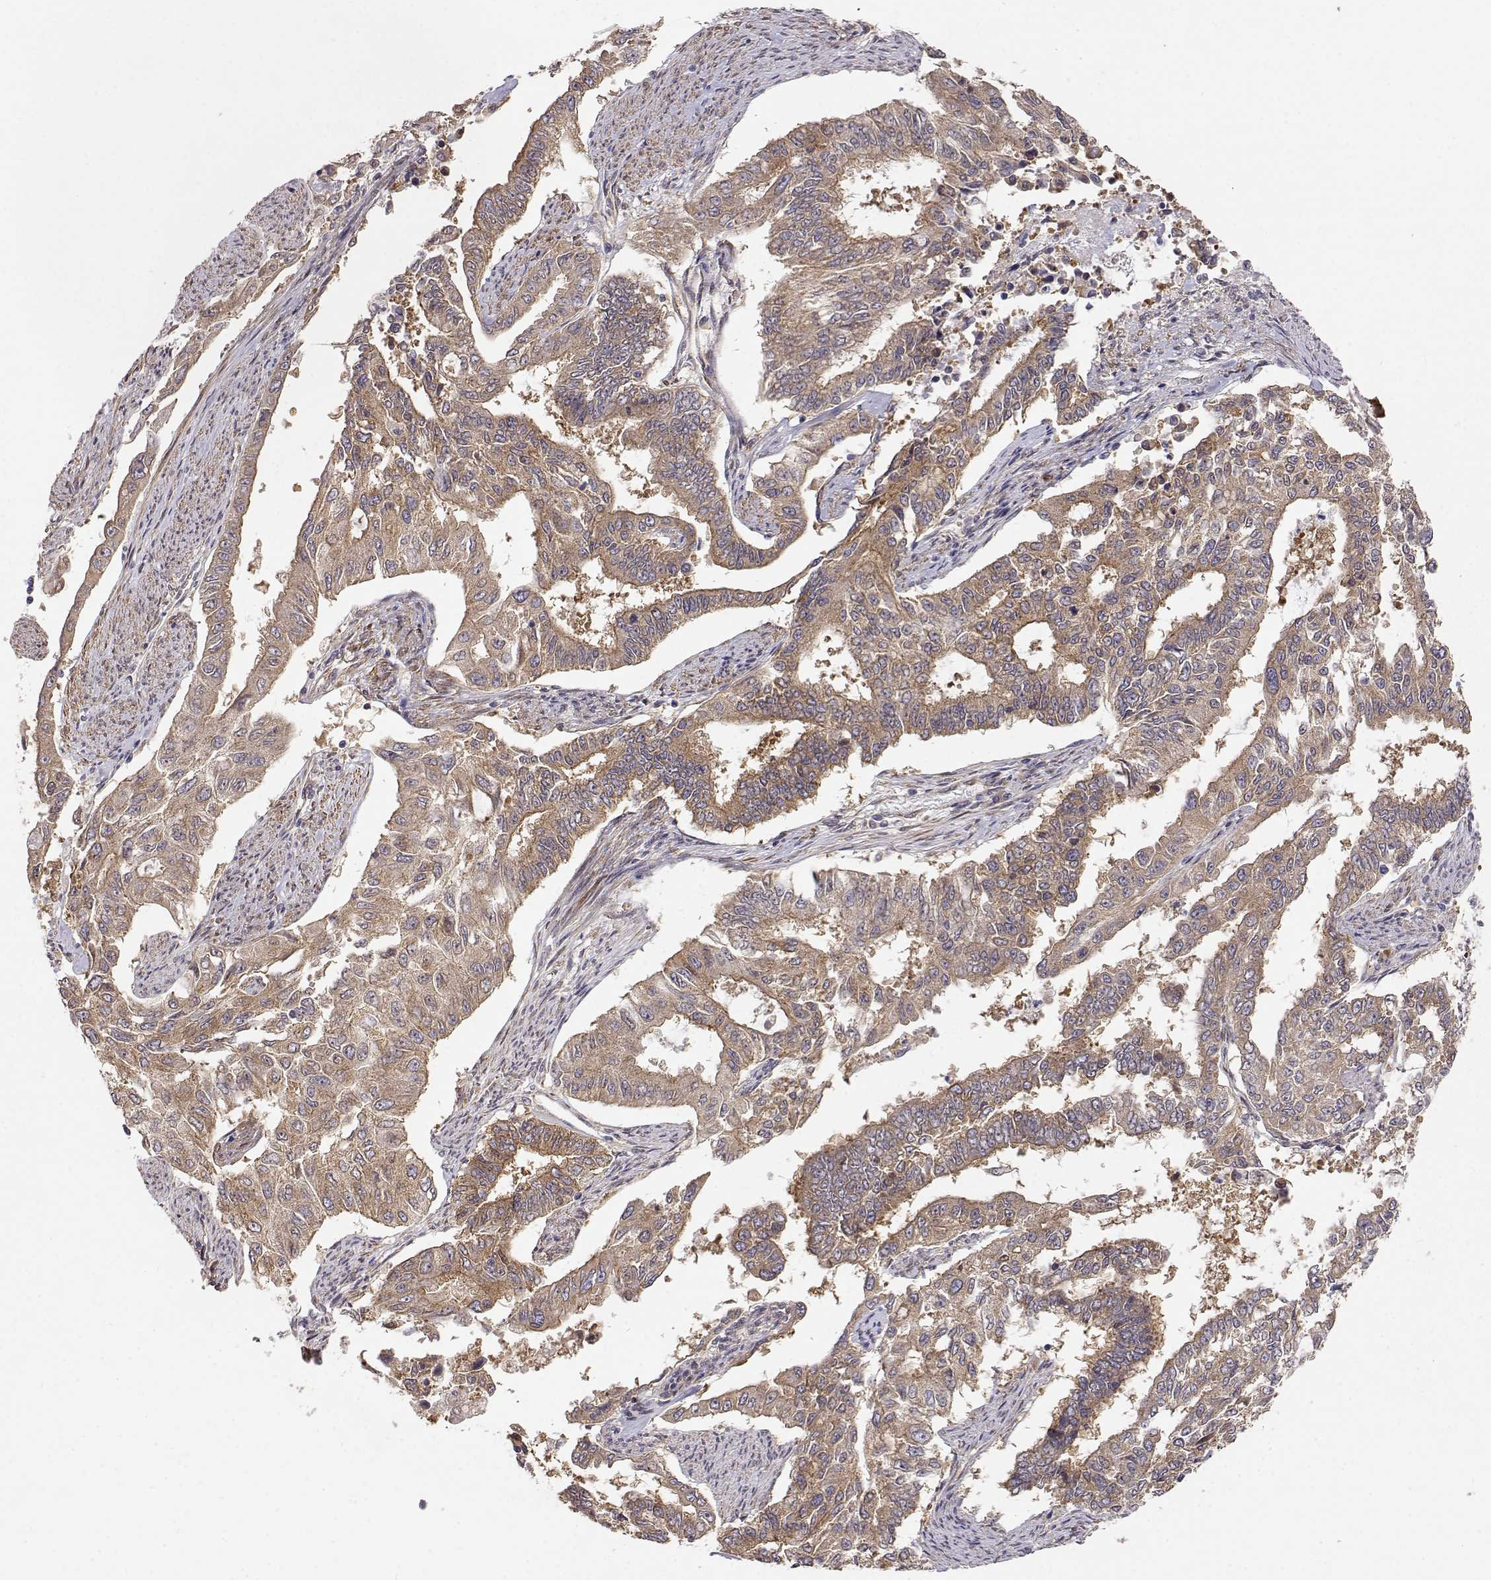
{"staining": {"intensity": "moderate", "quantity": ">75%", "location": "cytoplasmic/membranous"}, "tissue": "endometrial cancer", "cell_type": "Tumor cells", "image_type": "cancer", "snomed": [{"axis": "morphology", "description": "Adenocarcinoma, NOS"}, {"axis": "topography", "description": "Uterus"}], "caption": "An image of endometrial adenocarcinoma stained for a protein displays moderate cytoplasmic/membranous brown staining in tumor cells.", "gene": "PAIP1", "patient": {"sex": "female", "age": 59}}